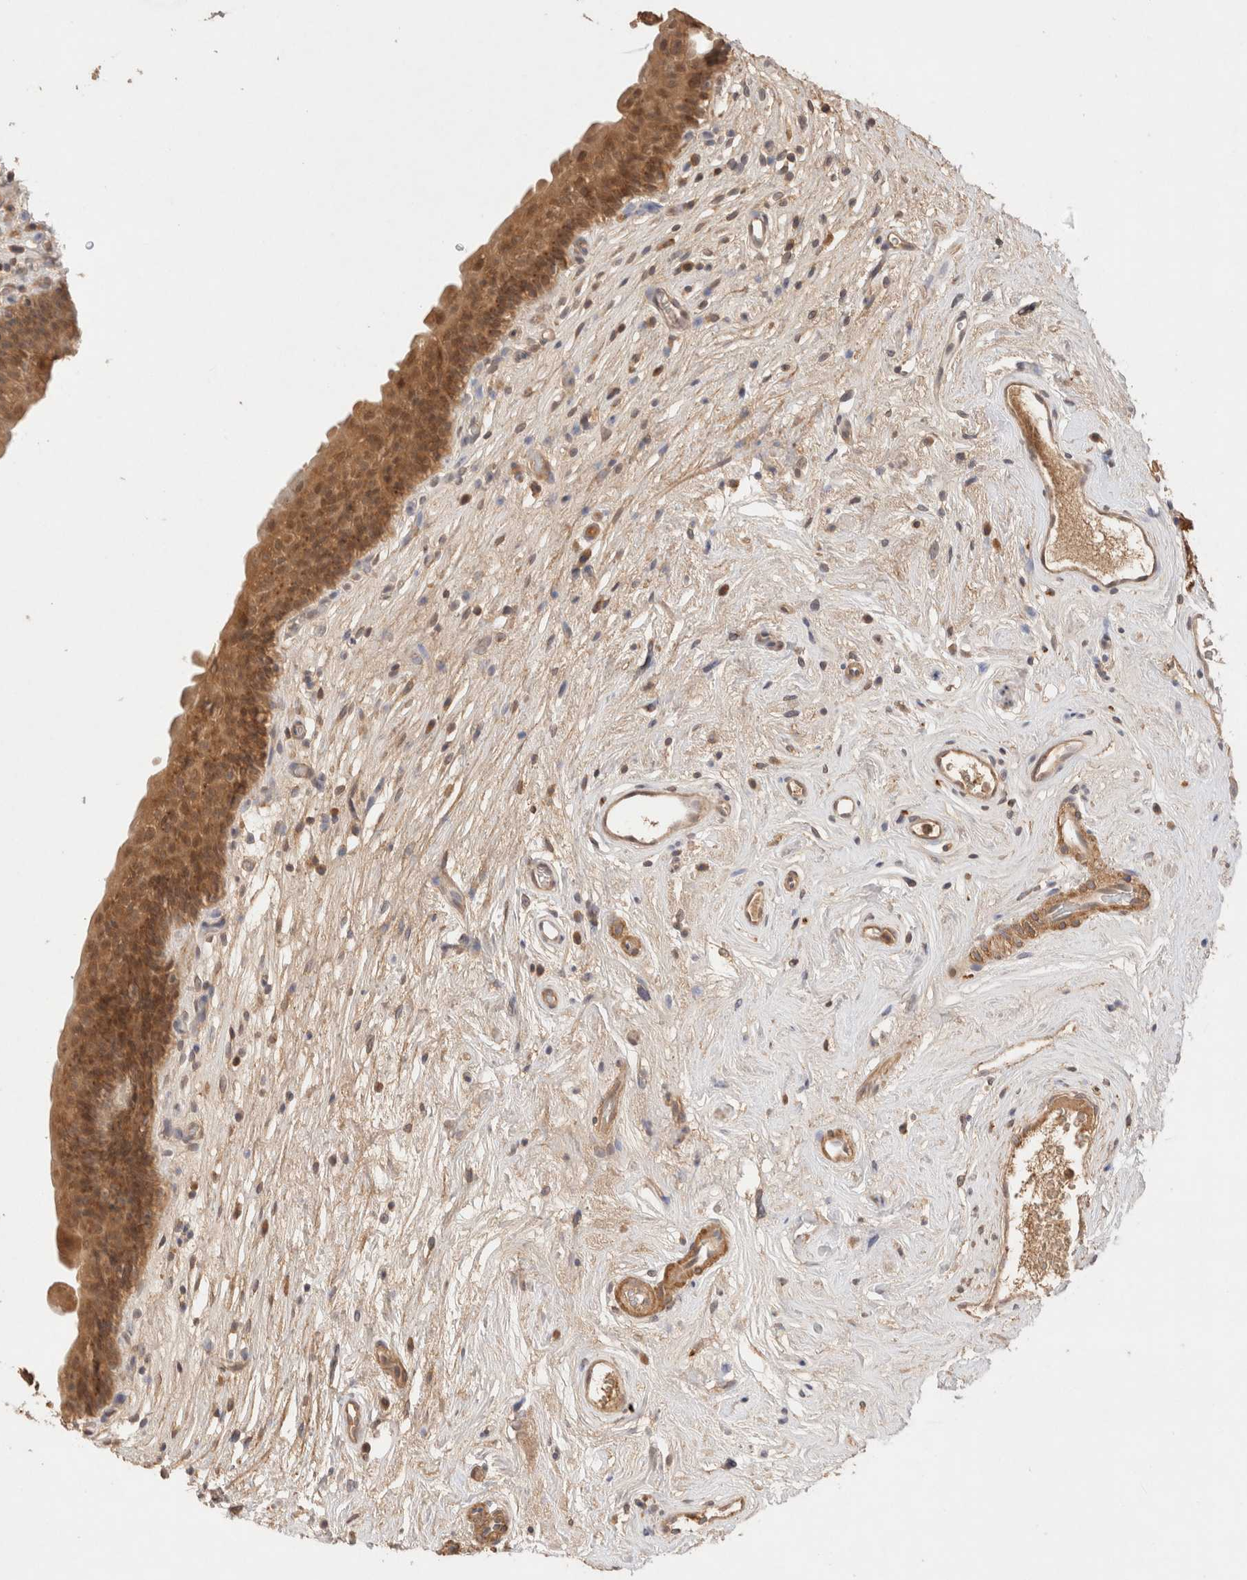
{"staining": {"intensity": "moderate", "quantity": ">75%", "location": "cytoplasmic/membranous,nuclear"}, "tissue": "urinary bladder", "cell_type": "Urothelial cells", "image_type": "normal", "snomed": [{"axis": "morphology", "description": "Normal tissue, NOS"}, {"axis": "topography", "description": "Urinary bladder"}], "caption": "Immunohistochemistry (IHC) of benign human urinary bladder reveals medium levels of moderate cytoplasmic/membranous,nuclear expression in about >75% of urothelial cells.", "gene": "CARNMT1", "patient": {"sex": "male", "age": 83}}